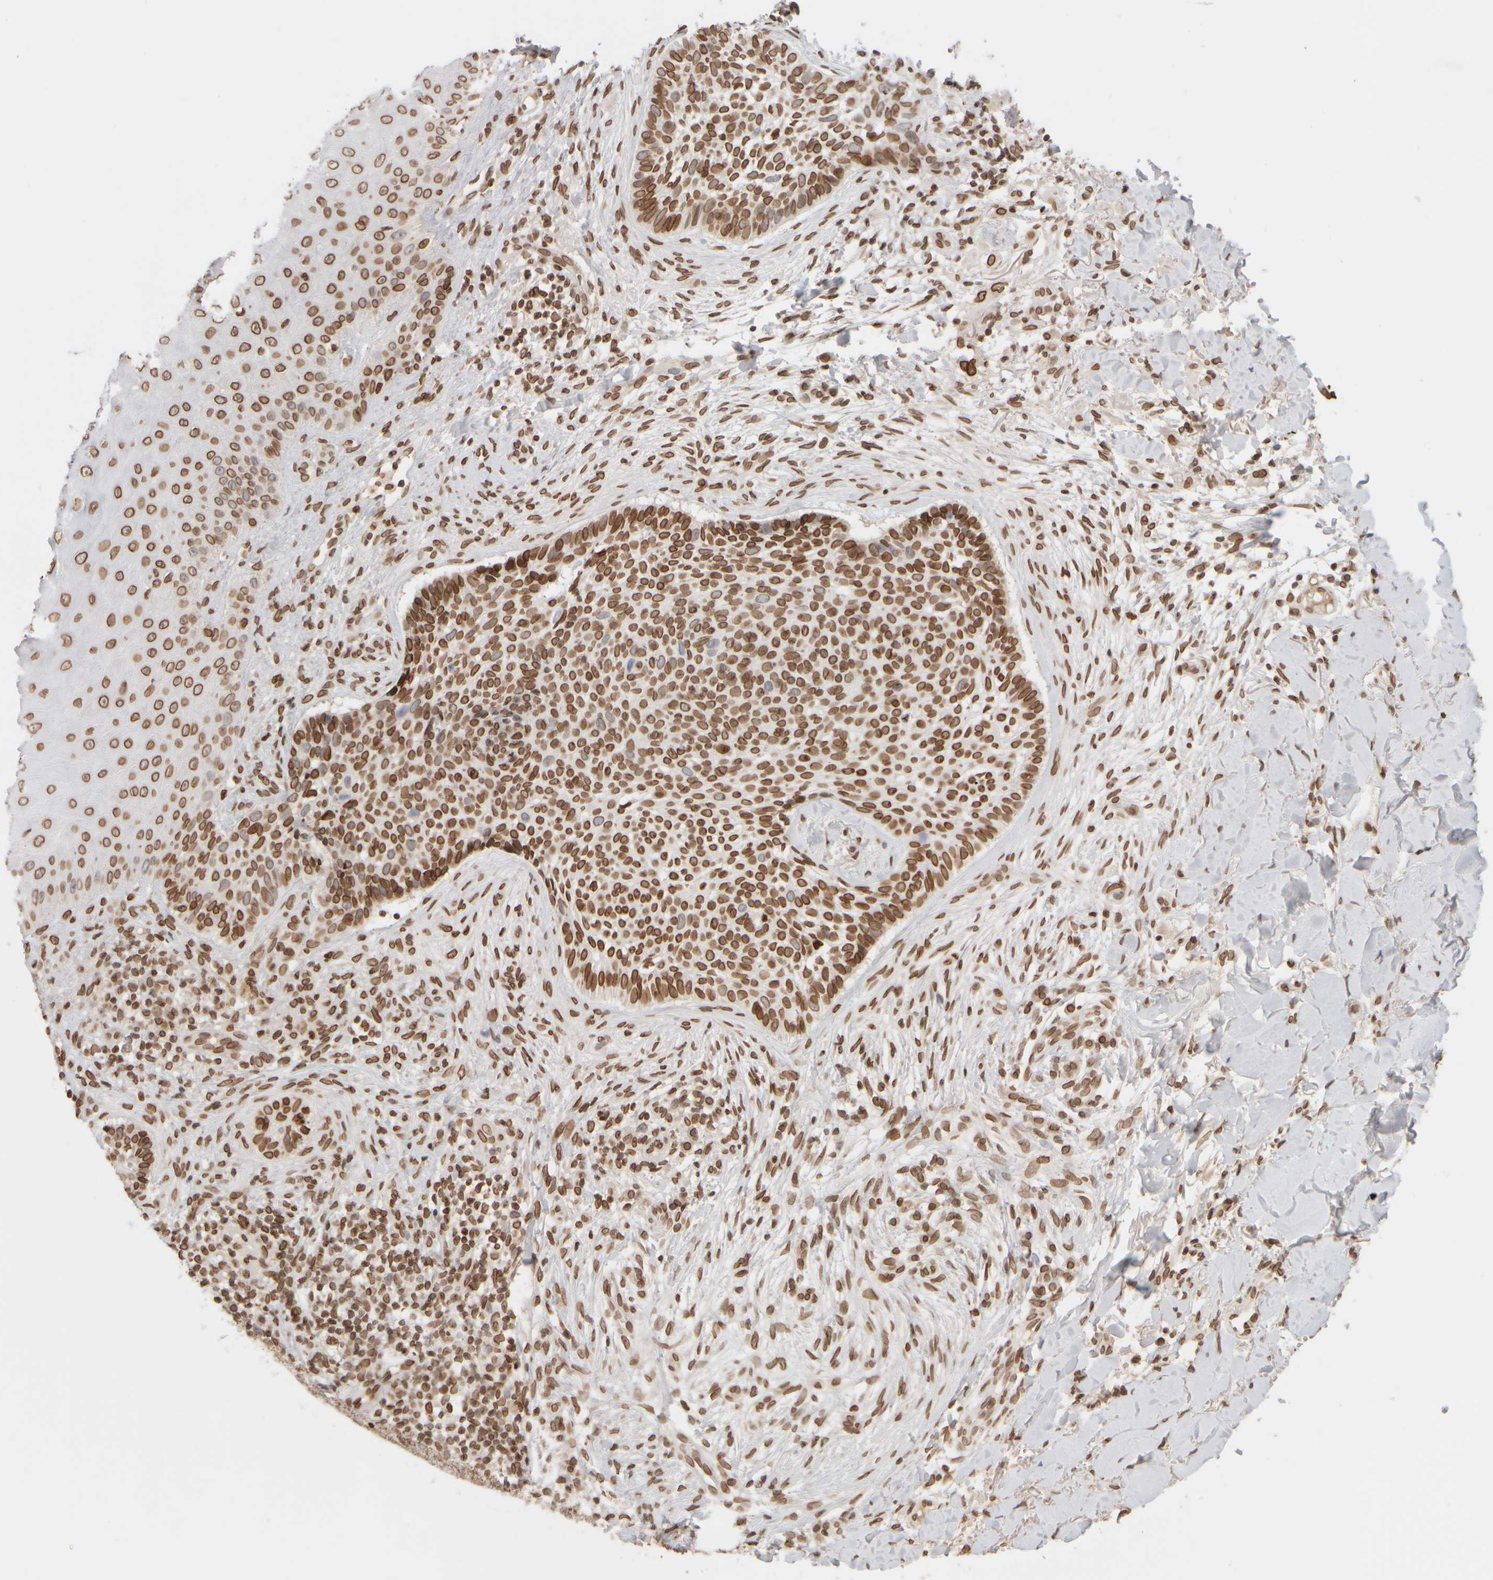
{"staining": {"intensity": "strong", "quantity": ">75%", "location": "cytoplasmic/membranous,nuclear"}, "tissue": "skin cancer", "cell_type": "Tumor cells", "image_type": "cancer", "snomed": [{"axis": "morphology", "description": "Normal tissue, NOS"}, {"axis": "morphology", "description": "Basal cell carcinoma"}, {"axis": "topography", "description": "Skin"}], "caption": "Basal cell carcinoma (skin) was stained to show a protein in brown. There is high levels of strong cytoplasmic/membranous and nuclear expression in about >75% of tumor cells.", "gene": "ZC3HC1", "patient": {"sex": "male", "age": 67}}